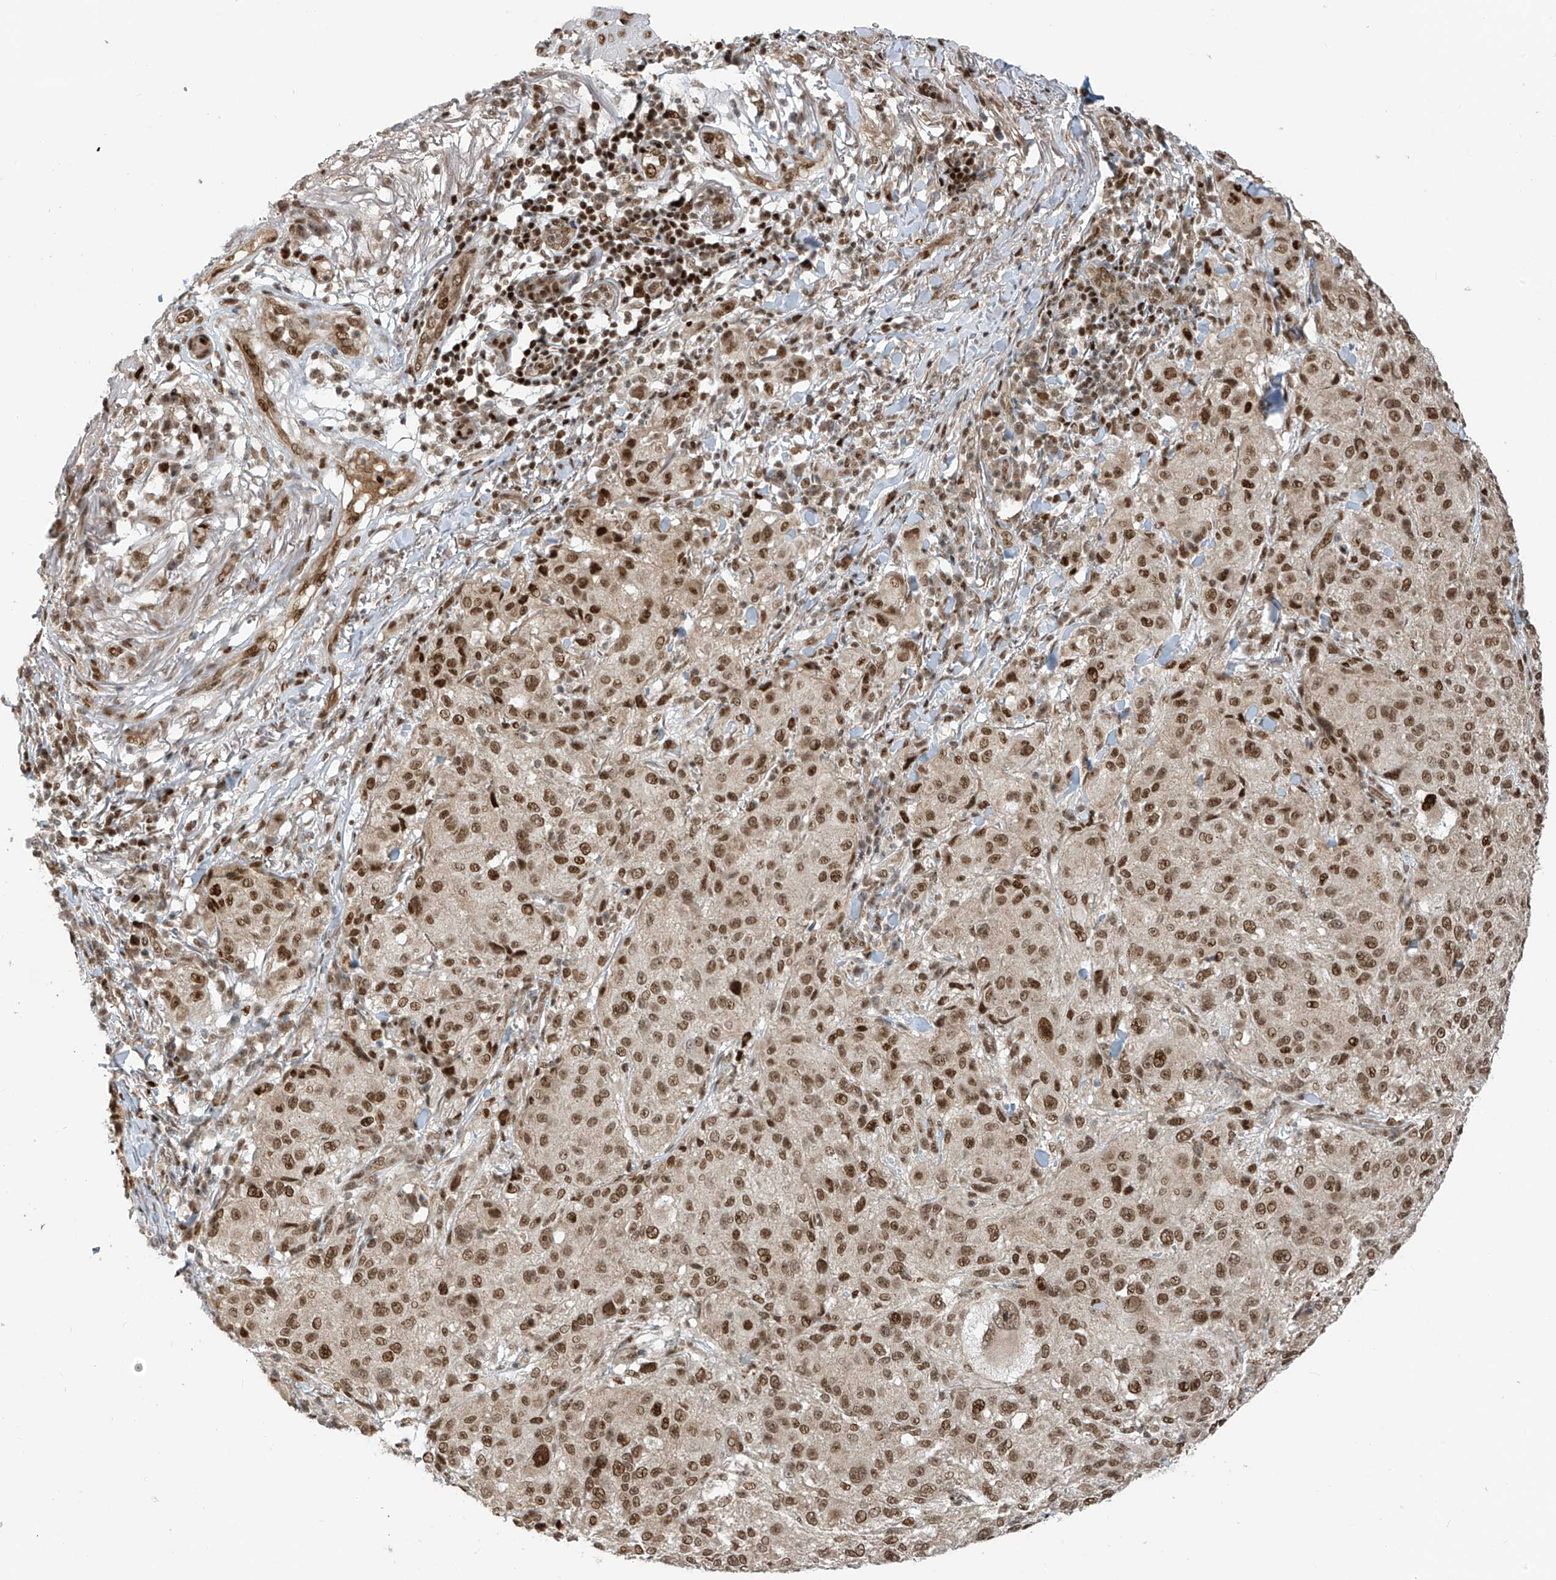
{"staining": {"intensity": "moderate", "quantity": ">75%", "location": "nuclear"}, "tissue": "melanoma", "cell_type": "Tumor cells", "image_type": "cancer", "snomed": [{"axis": "morphology", "description": "Necrosis, NOS"}, {"axis": "morphology", "description": "Malignant melanoma, NOS"}, {"axis": "topography", "description": "Skin"}], "caption": "Protein expression analysis of human melanoma reveals moderate nuclear expression in about >75% of tumor cells. (DAB = brown stain, brightfield microscopy at high magnification).", "gene": "ARHGEF3", "patient": {"sex": "female", "age": 87}}